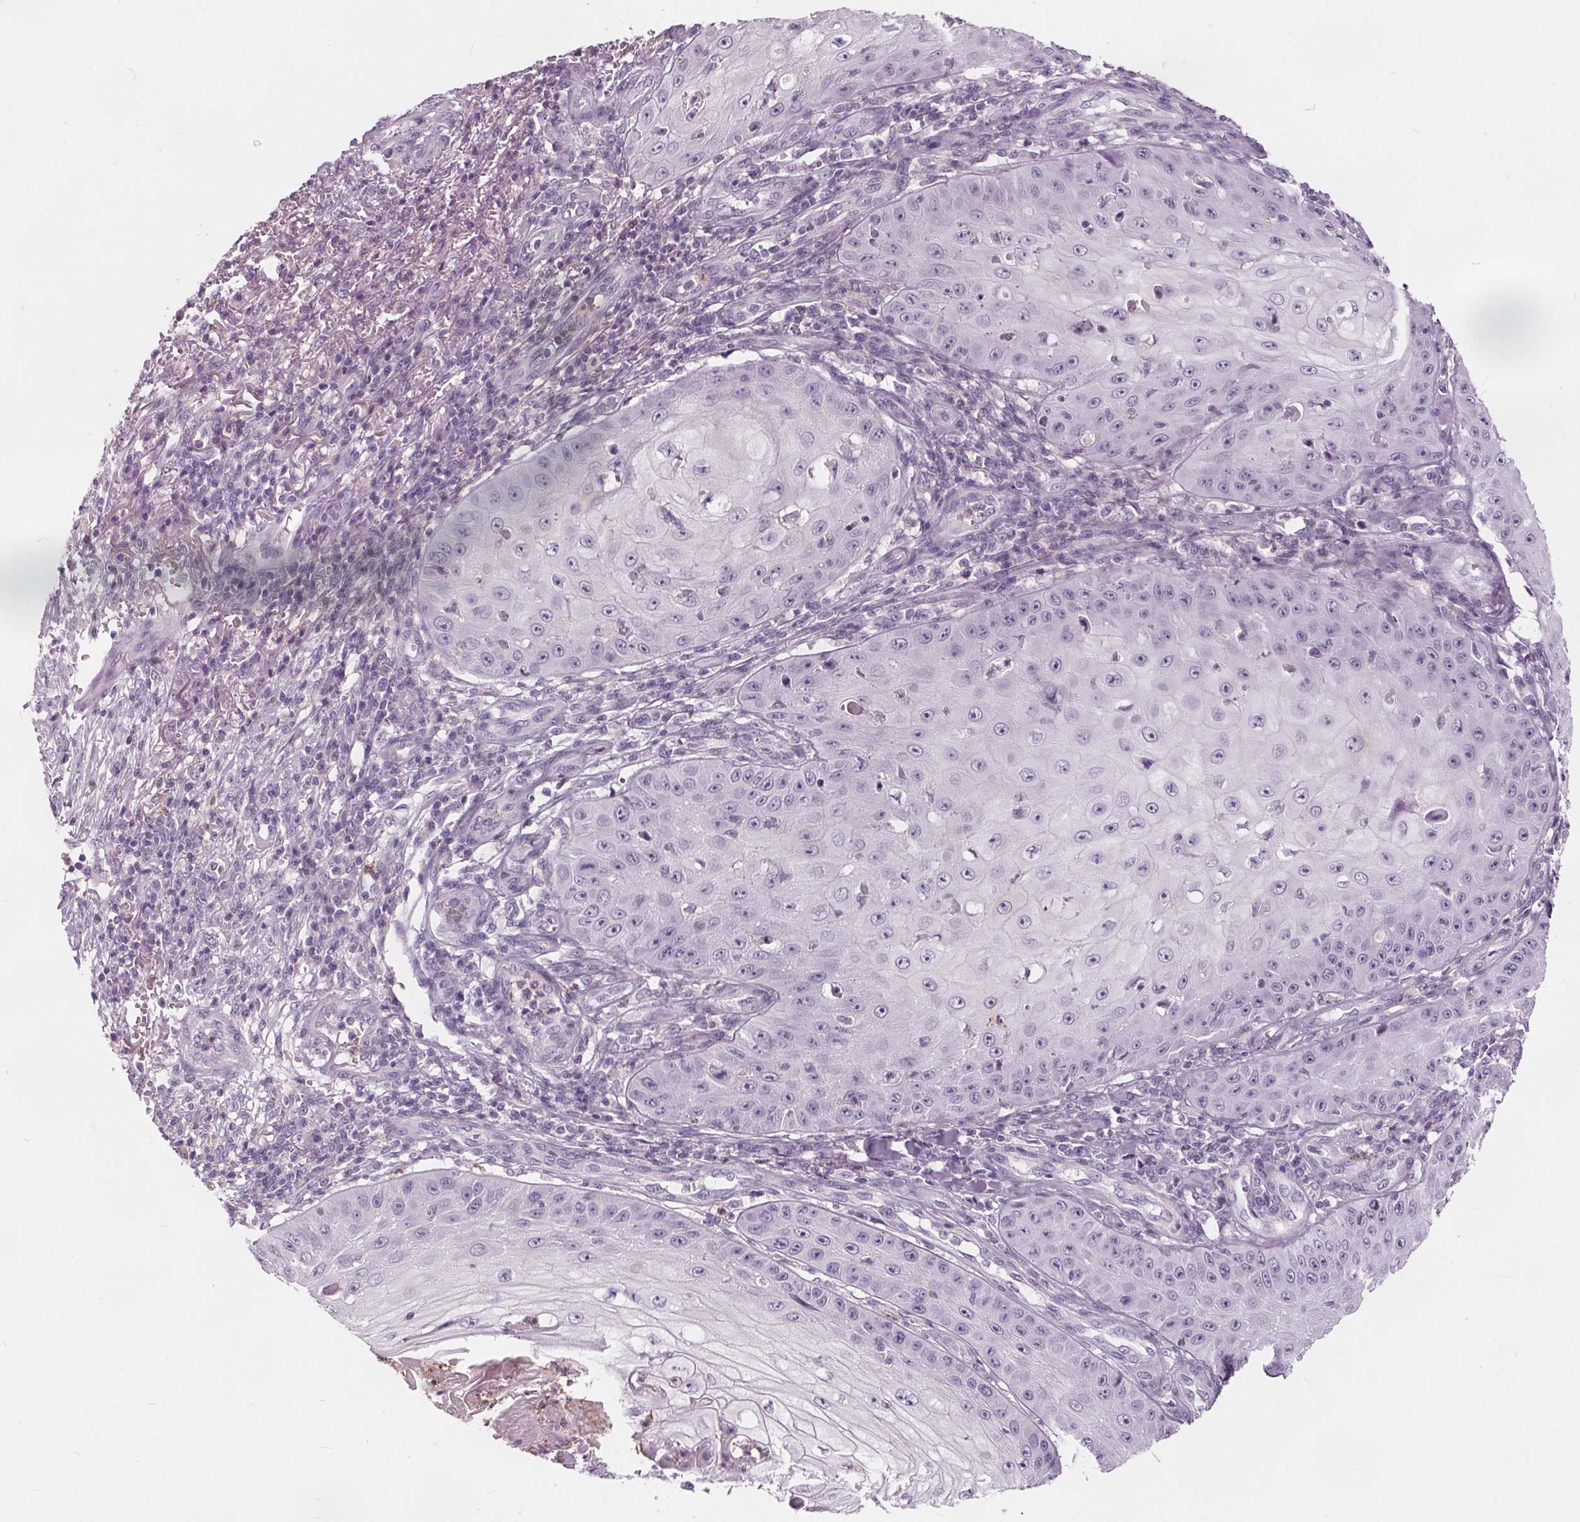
{"staining": {"intensity": "negative", "quantity": "none", "location": "none"}, "tissue": "skin cancer", "cell_type": "Tumor cells", "image_type": "cancer", "snomed": [{"axis": "morphology", "description": "Squamous cell carcinoma, NOS"}, {"axis": "topography", "description": "Skin"}], "caption": "This image is of skin cancer stained with immunohistochemistry to label a protein in brown with the nuclei are counter-stained blue. There is no staining in tumor cells. (DAB immunohistochemistry visualized using brightfield microscopy, high magnification).", "gene": "HAAO", "patient": {"sex": "male", "age": 70}}